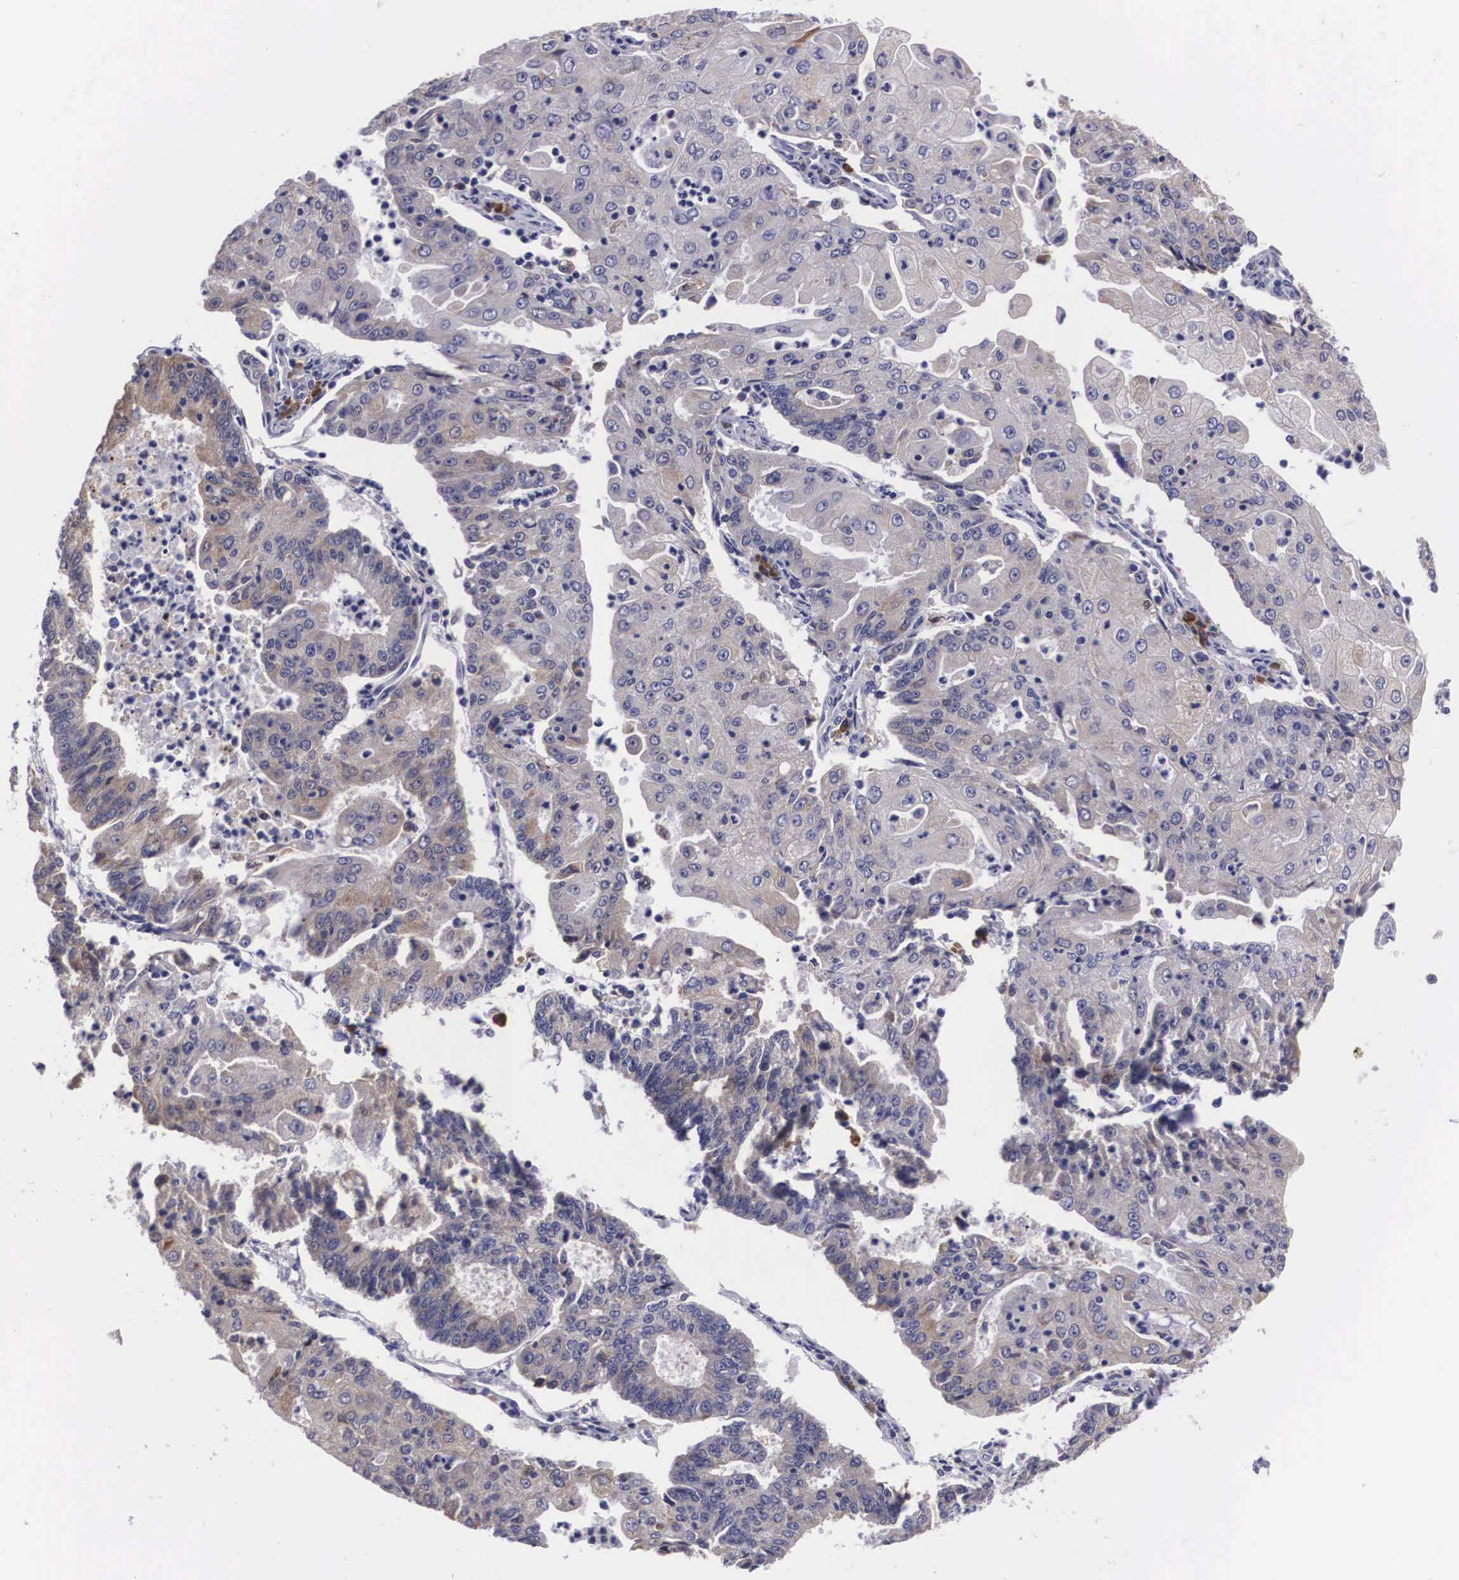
{"staining": {"intensity": "weak", "quantity": "<25%", "location": "cytoplasmic/membranous"}, "tissue": "endometrial cancer", "cell_type": "Tumor cells", "image_type": "cancer", "snomed": [{"axis": "morphology", "description": "Adenocarcinoma, NOS"}, {"axis": "topography", "description": "Endometrium"}], "caption": "This histopathology image is of endometrial cancer (adenocarcinoma) stained with immunohistochemistry to label a protein in brown with the nuclei are counter-stained blue. There is no expression in tumor cells.", "gene": "CRELD2", "patient": {"sex": "female", "age": 56}}